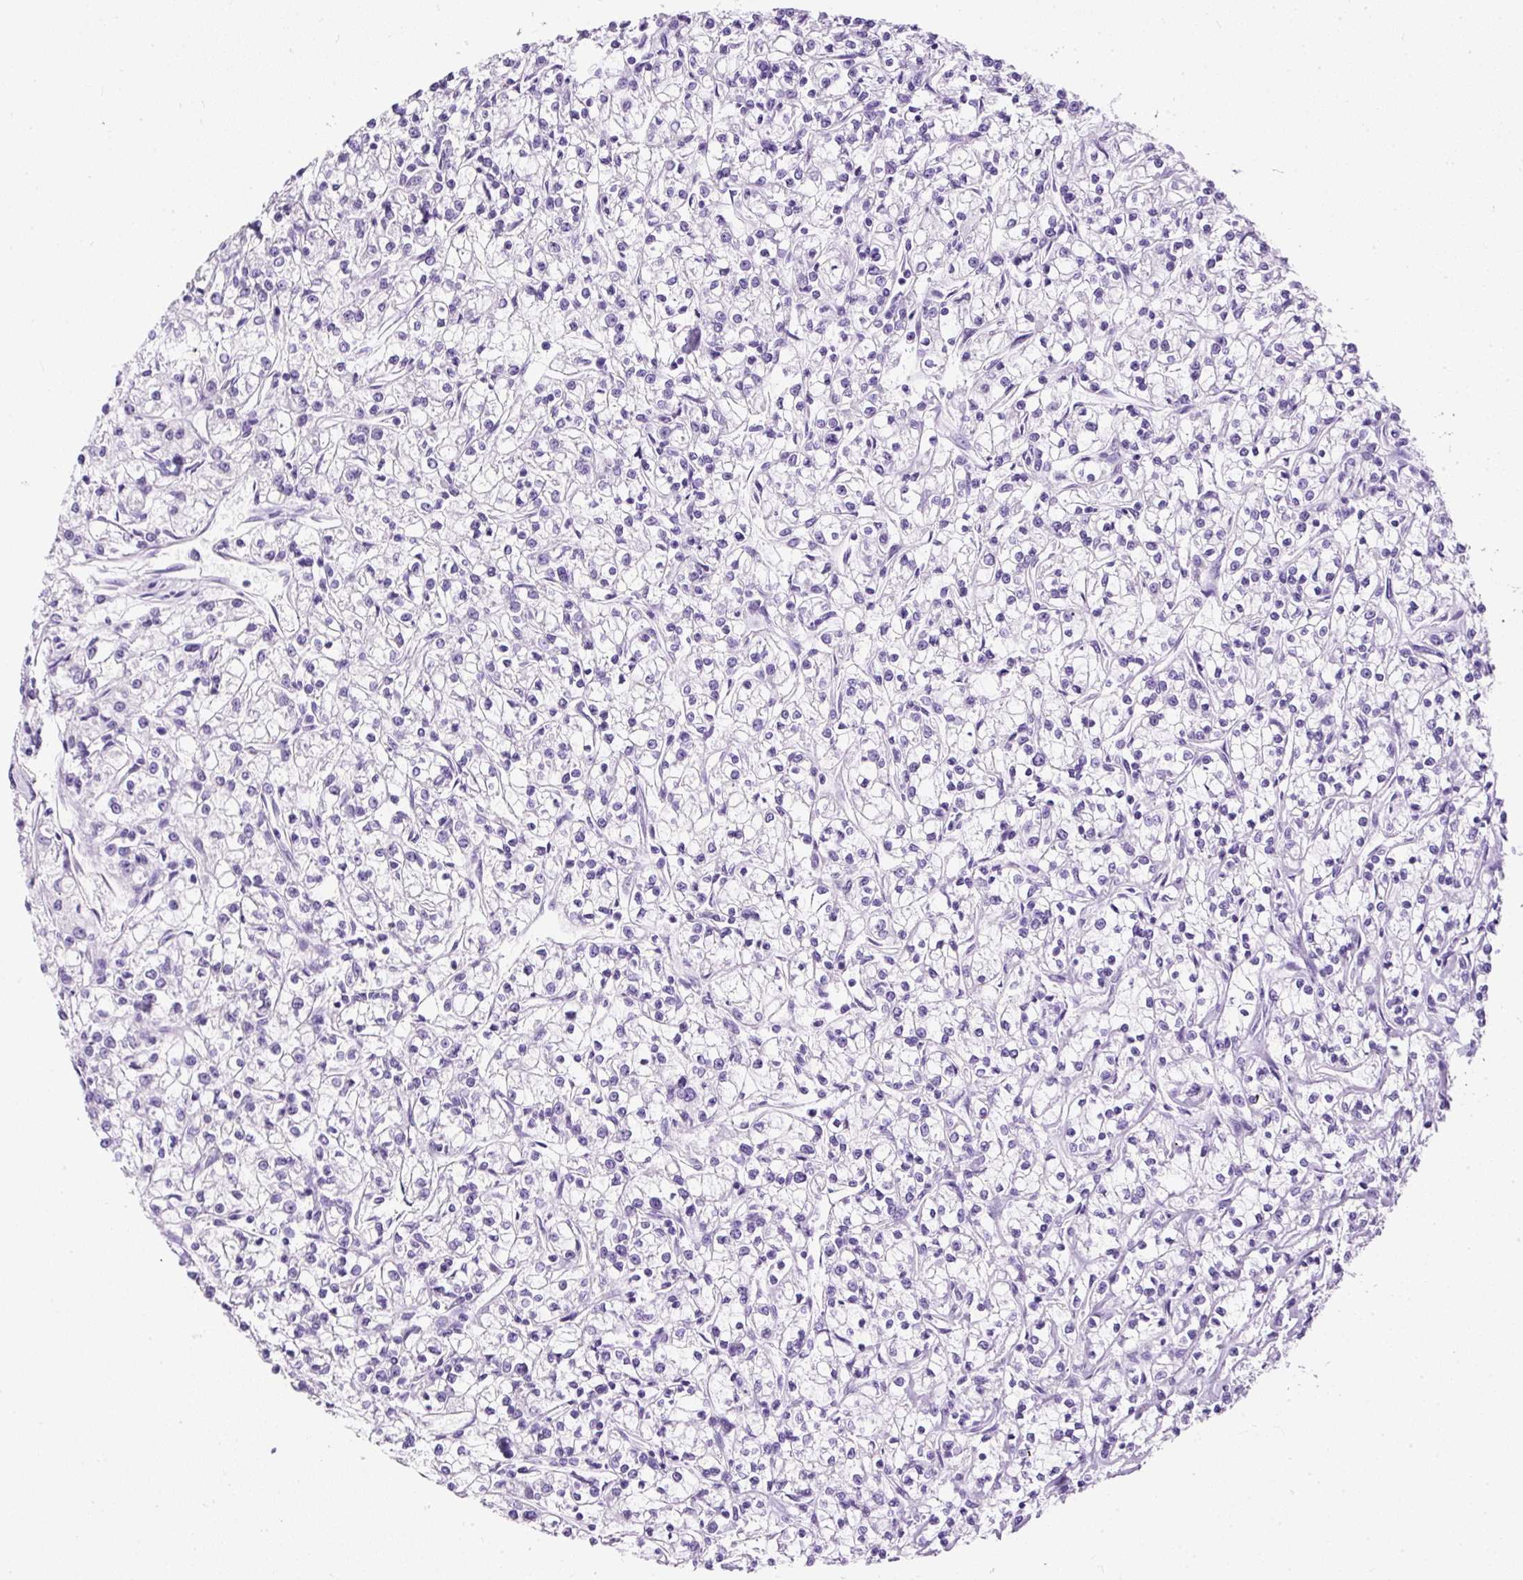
{"staining": {"intensity": "negative", "quantity": "none", "location": "none"}, "tissue": "renal cancer", "cell_type": "Tumor cells", "image_type": "cancer", "snomed": [{"axis": "morphology", "description": "Adenocarcinoma, NOS"}, {"axis": "topography", "description": "Kidney"}], "caption": "Tumor cells show no significant positivity in renal cancer. (Immunohistochemistry (ihc), brightfield microscopy, high magnification).", "gene": "NTS", "patient": {"sex": "female", "age": 59}}